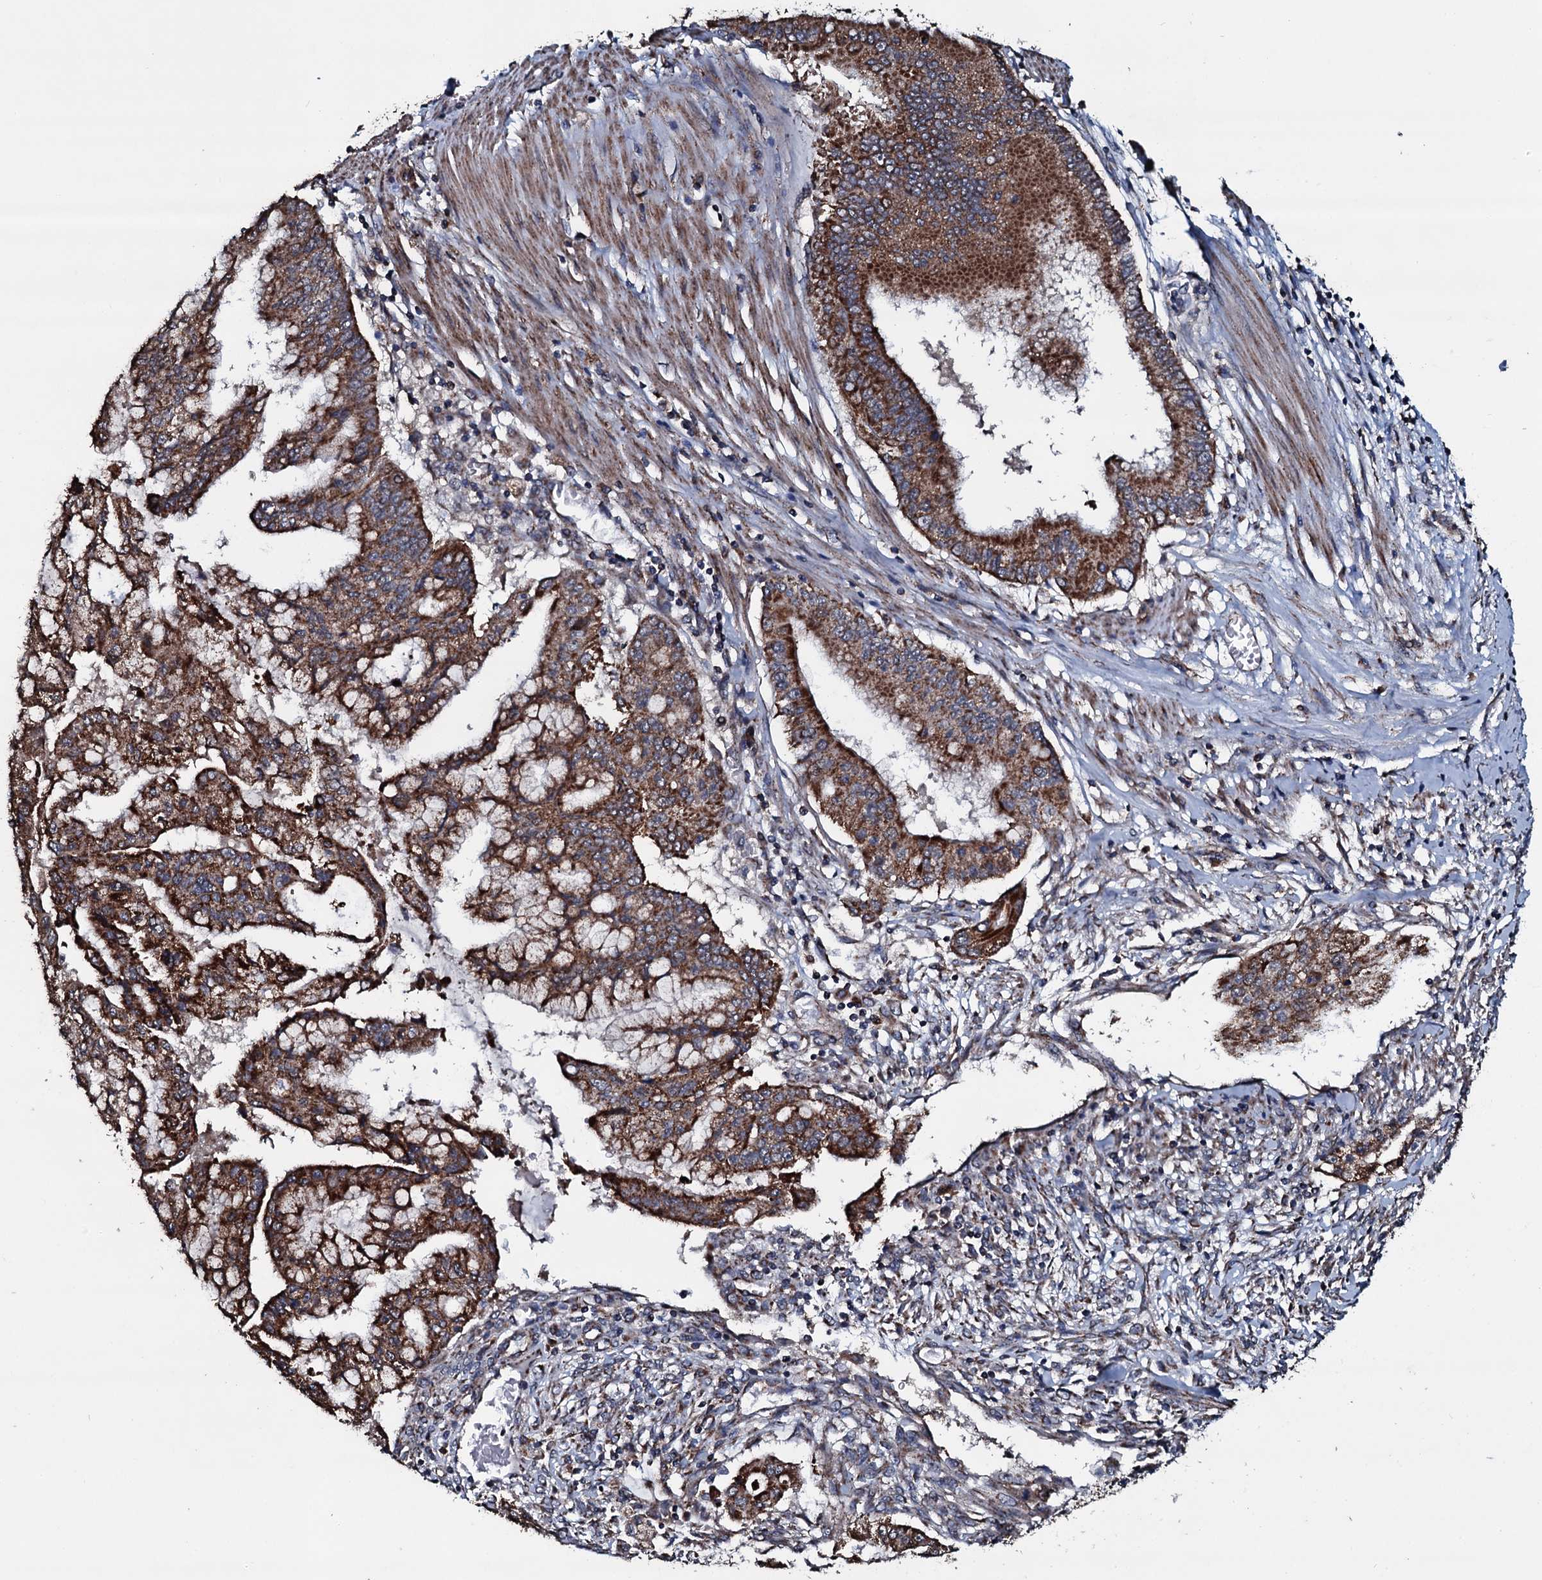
{"staining": {"intensity": "strong", "quantity": ">75%", "location": "cytoplasmic/membranous"}, "tissue": "pancreatic cancer", "cell_type": "Tumor cells", "image_type": "cancer", "snomed": [{"axis": "morphology", "description": "Adenocarcinoma, NOS"}, {"axis": "topography", "description": "Pancreas"}], "caption": "Human pancreatic cancer stained with a protein marker shows strong staining in tumor cells.", "gene": "DYNC2I2", "patient": {"sex": "male", "age": 46}}